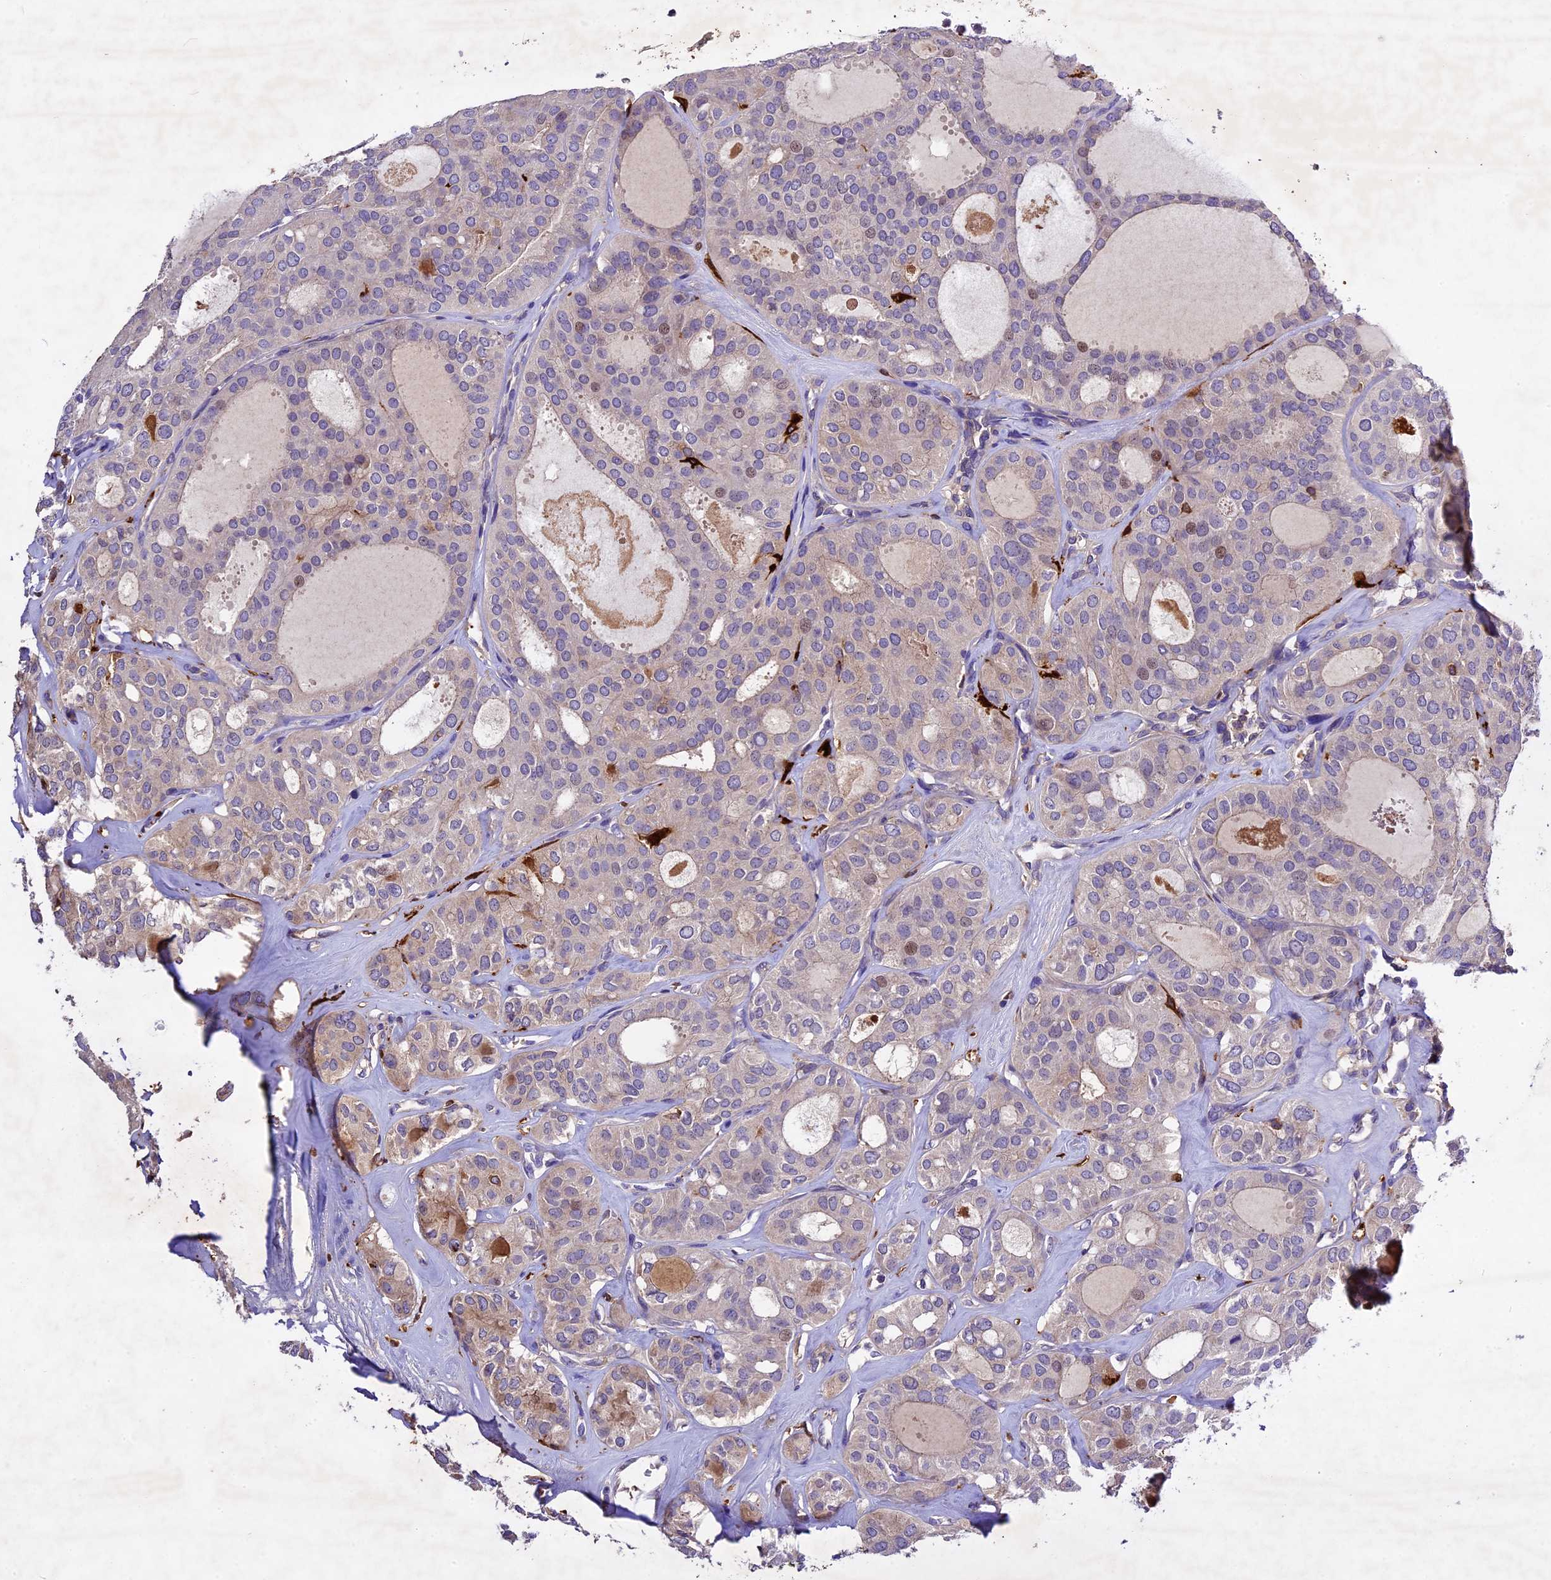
{"staining": {"intensity": "weak", "quantity": "<25%", "location": "cytoplasmic/membranous,nuclear"}, "tissue": "thyroid cancer", "cell_type": "Tumor cells", "image_type": "cancer", "snomed": [{"axis": "morphology", "description": "Follicular adenoma carcinoma, NOS"}, {"axis": "topography", "description": "Thyroid gland"}], "caption": "An IHC micrograph of thyroid follicular adenoma carcinoma is shown. There is no staining in tumor cells of thyroid follicular adenoma carcinoma. (Immunohistochemistry, brightfield microscopy, high magnification).", "gene": "CILP2", "patient": {"sex": "male", "age": 75}}